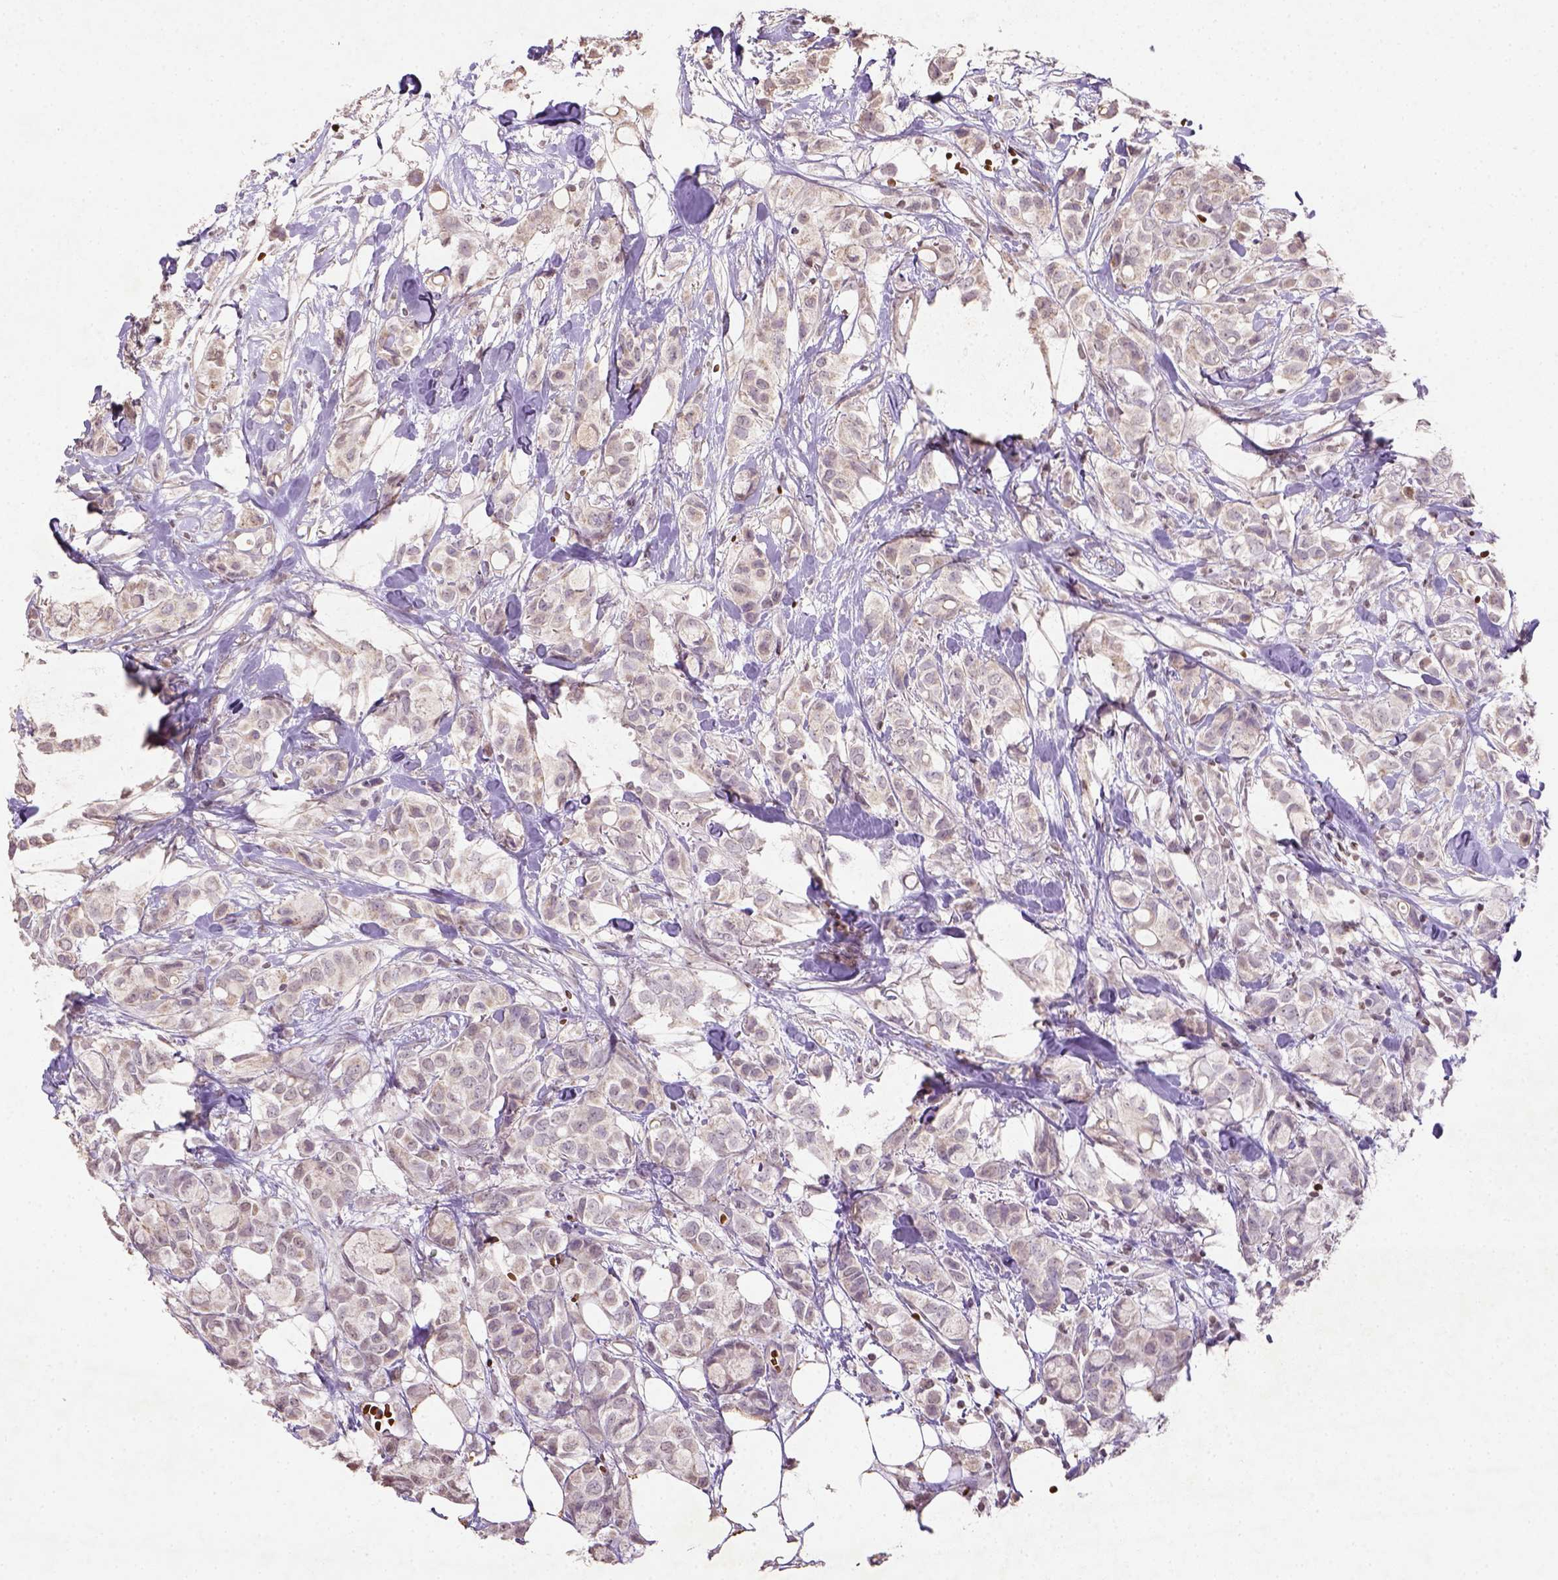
{"staining": {"intensity": "negative", "quantity": "none", "location": "none"}, "tissue": "breast cancer", "cell_type": "Tumor cells", "image_type": "cancer", "snomed": [{"axis": "morphology", "description": "Duct carcinoma"}, {"axis": "topography", "description": "Breast"}], "caption": "Image shows no significant protein expression in tumor cells of intraductal carcinoma (breast).", "gene": "NUDT3", "patient": {"sex": "female", "age": 85}}